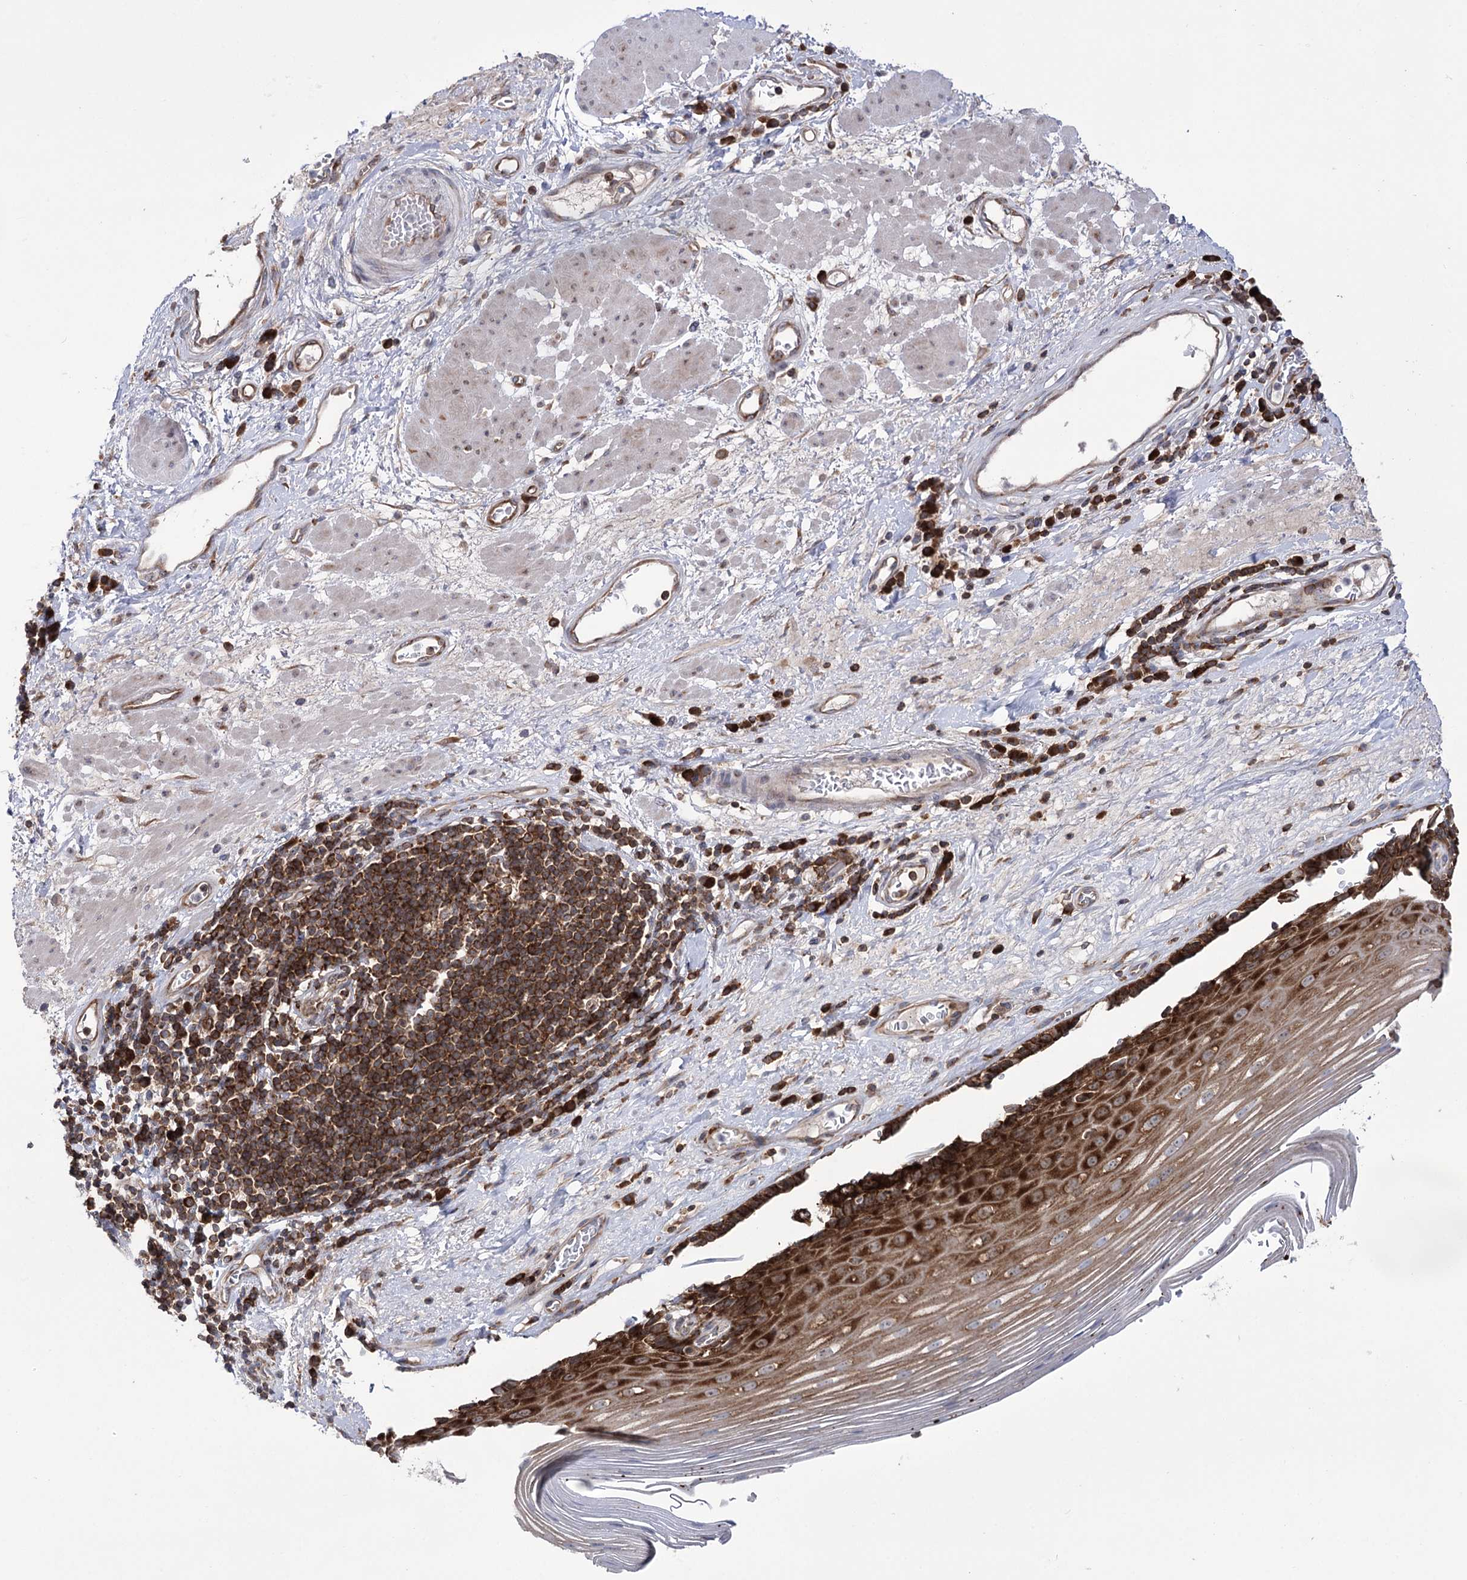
{"staining": {"intensity": "strong", "quantity": ">75%", "location": "cytoplasmic/membranous"}, "tissue": "esophagus", "cell_type": "Squamous epithelial cells", "image_type": "normal", "snomed": [{"axis": "morphology", "description": "Normal tissue, NOS"}, {"axis": "topography", "description": "Esophagus"}], "caption": "DAB immunohistochemical staining of unremarkable esophagus displays strong cytoplasmic/membranous protein staining in about >75% of squamous epithelial cells. (Stains: DAB in brown, nuclei in blue, Microscopy: brightfield microscopy at high magnification).", "gene": "ZNF622", "patient": {"sex": "male", "age": 62}}